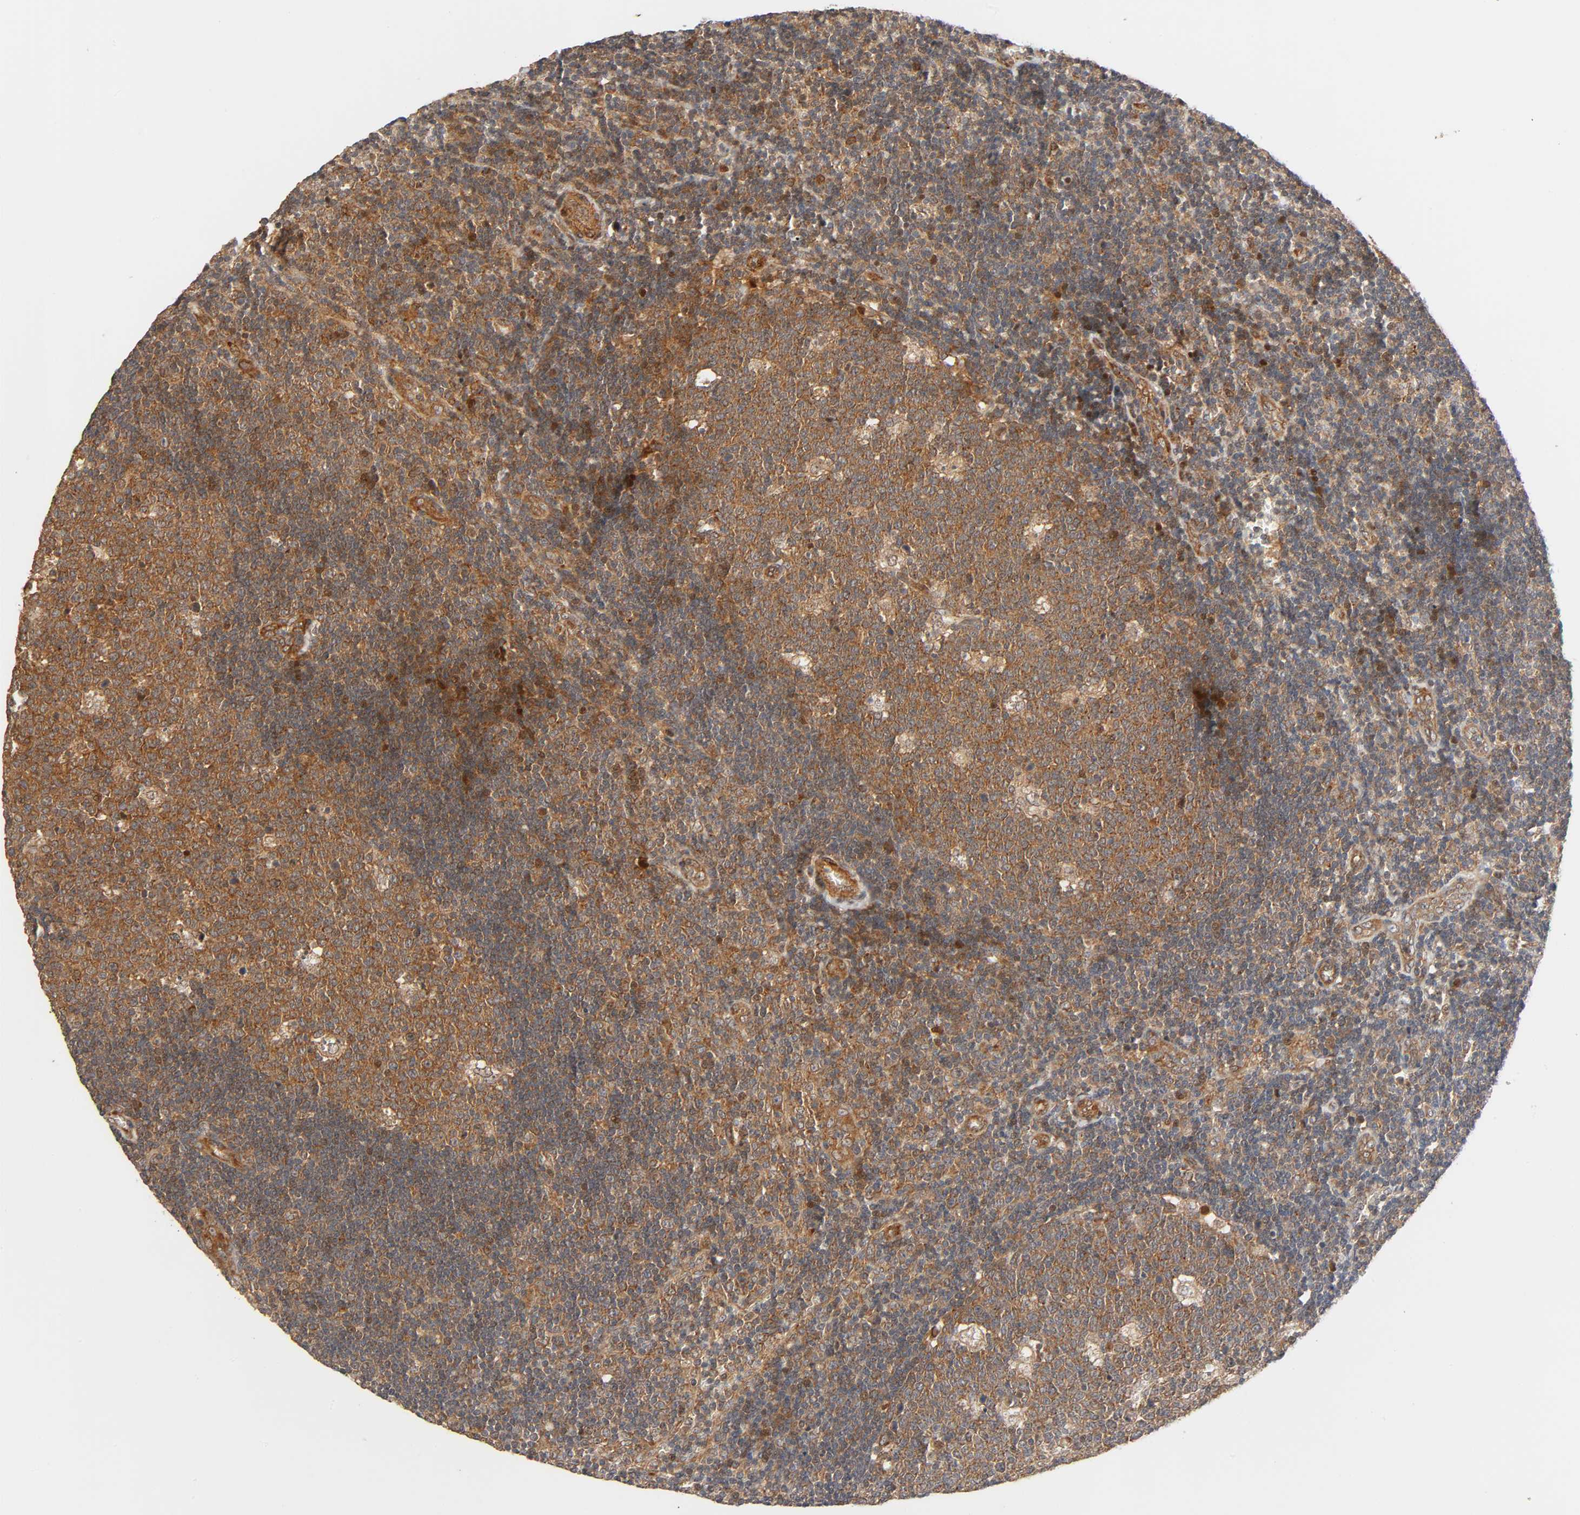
{"staining": {"intensity": "moderate", "quantity": ">75%", "location": "cytoplasmic/membranous,nuclear"}, "tissue": "lymph node", "cell_type": "Germinal center cells", "image_type": "normal", "snomed": [{"axis": "morphology", "description": "Normal tissue, NOS"}, {"axis": "topography", "description": "Lymph node"}, {"axis": "topography", "description": "Salivary gland"}], "caption": "Immunohistochemistry (IHC) photomicrograph of benign lymph node: human lymph node stained using IHC demonstrates medium levels of moderate protein expression localized specifically in the cytoplasmic/membranous,nuclear of germinal center cells, appearing as a cytoplasmic/membranous,nuclear brown color.", "gene": "NEMF", "patient": {"sex": "male", "age": 8}}